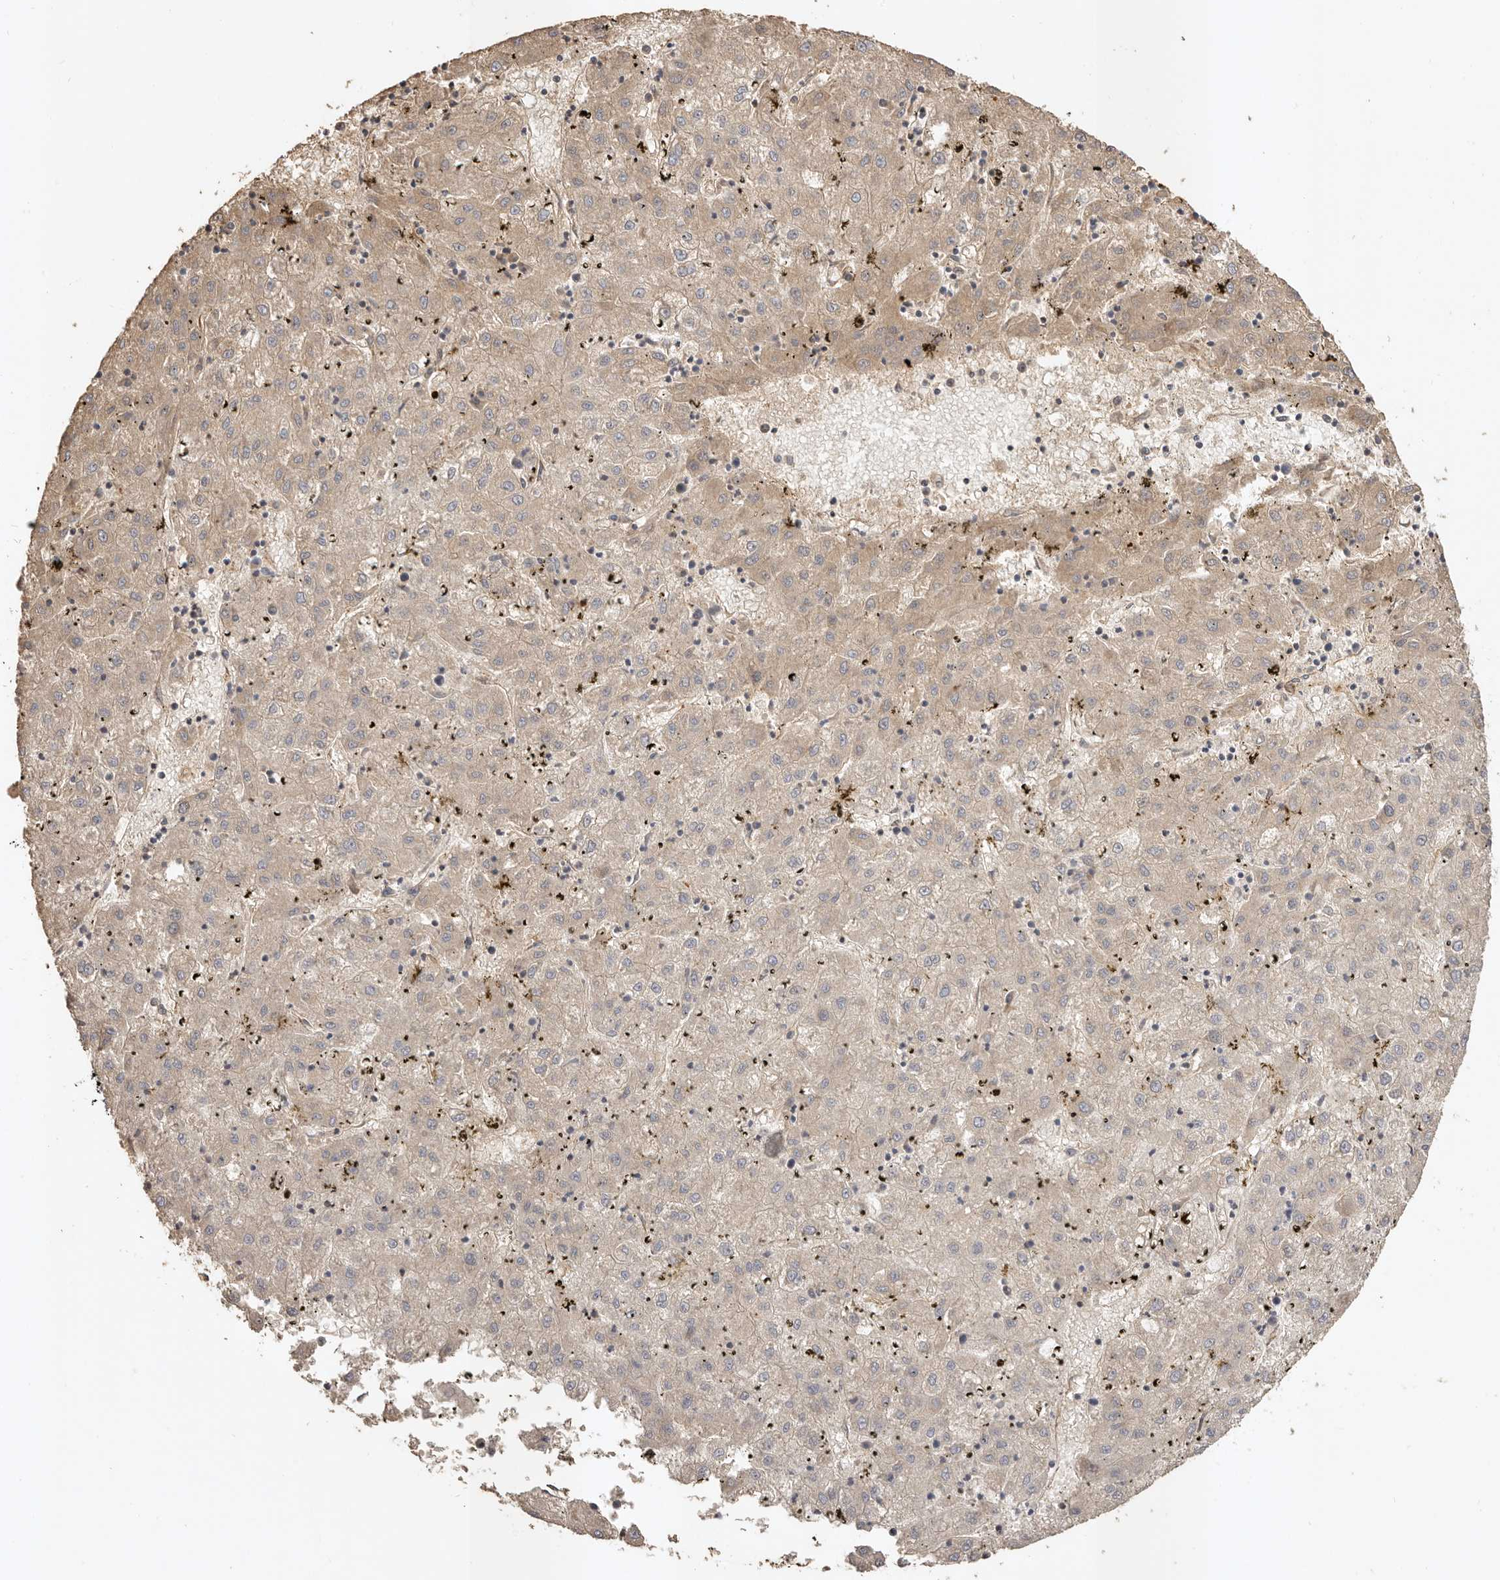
{"staining": {"intensity": "weak", "quantity": ">75%", "location": "cytoplasmic/membranous"}, "tissue": "liver cancer", "cell_type": "Tumor cells", "image_type": "cancer", "snomed": [{"axis": "morphology", "description": "Carcinoma, Hepatocellular, NOS"}, {"axis": "topography", "description": "Liver"}], "caption": "Immunohistochemical staining of liver hepatocellular carcinoma reveals low levels of weak cytoplasmic/membranous protein positivity in approximately >75% of tumor cells.", "gene": "ADAMTS9", "patient": {"sex": "male", "age": 72}}